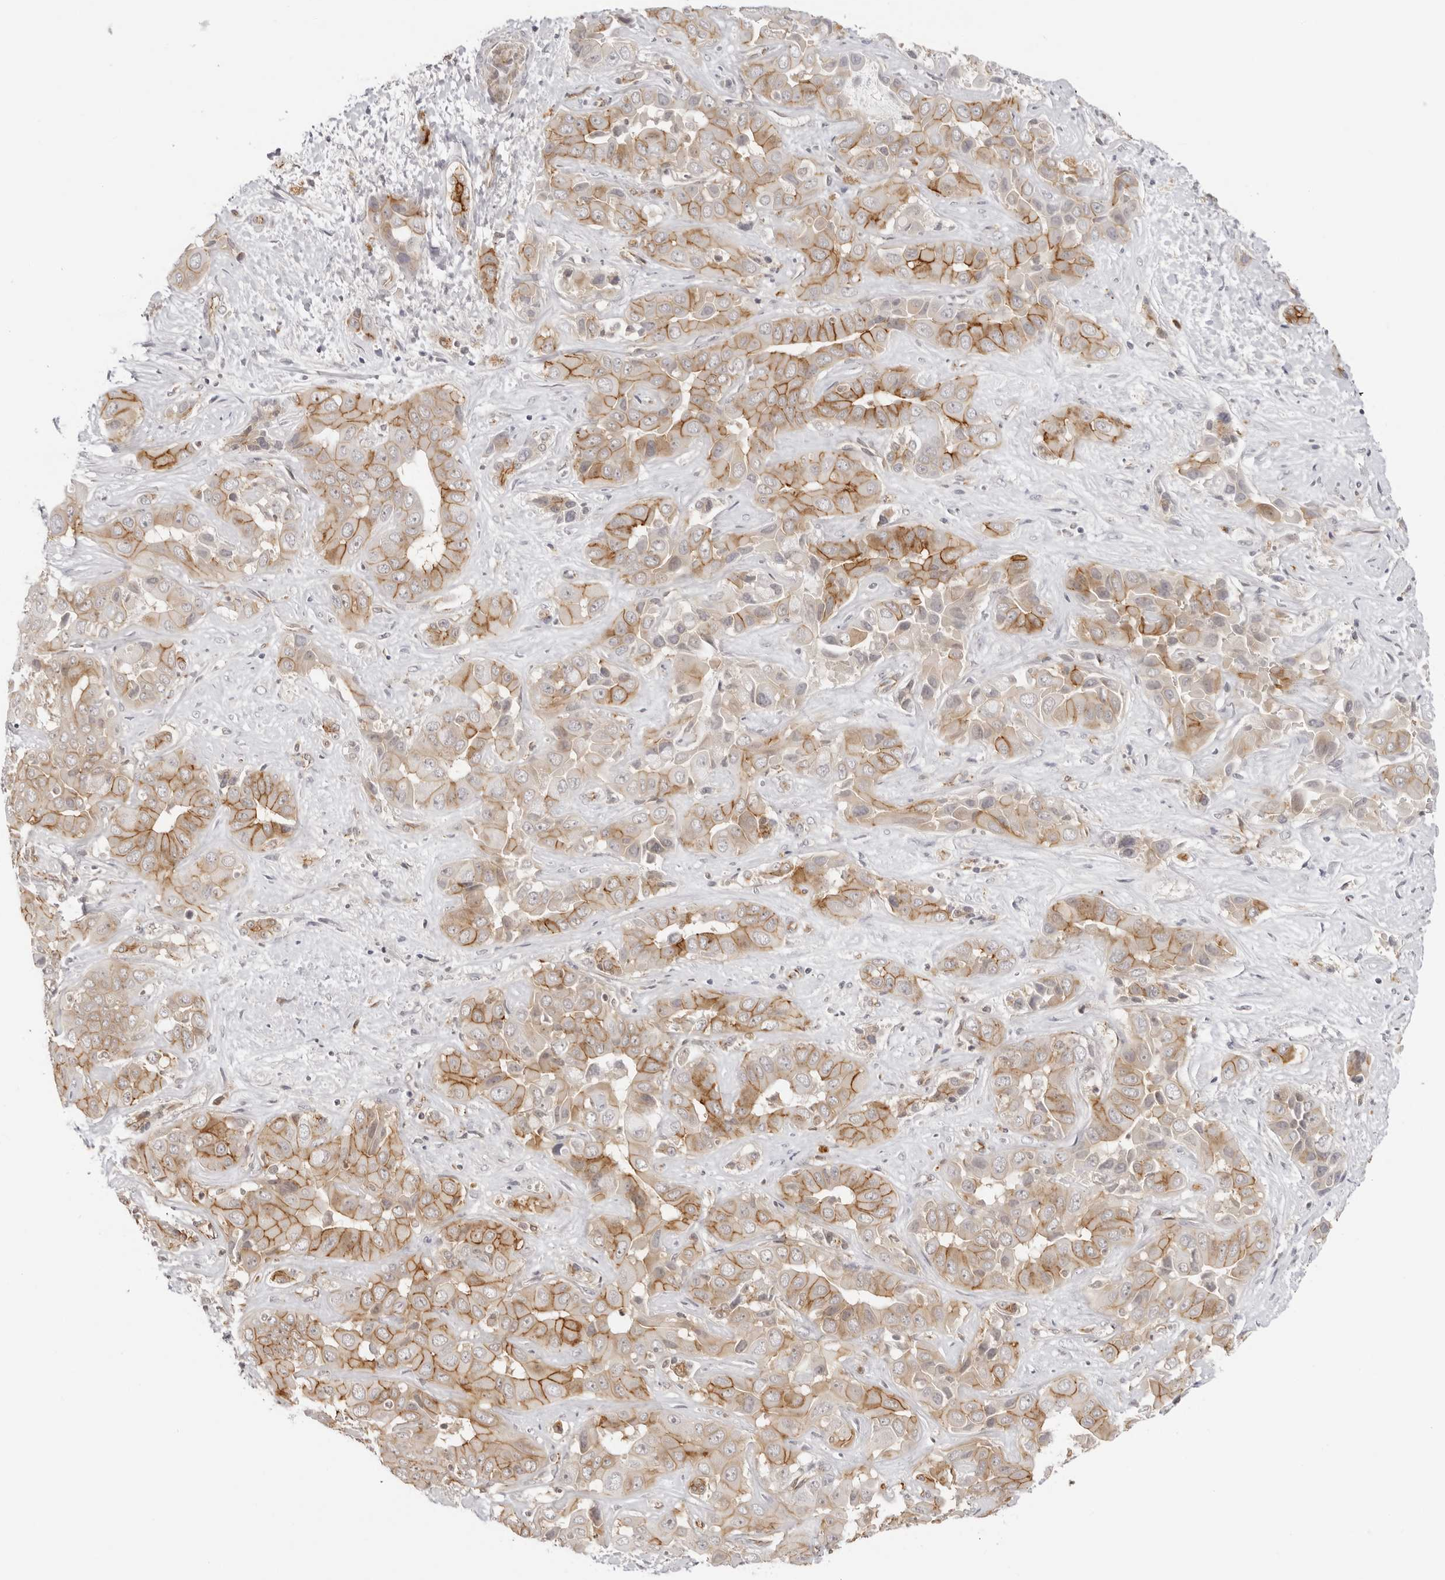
{"staining": {"intensity": "moderate", "quantity": ">75%", "location": "cytoplasmic/membranous"}, "tissue": "liver cancer", "cell_type": "Tumor cells", "image_type": "cancer", "snomed": [{"axis": "morphology", "description": "Cholangiocarcinoma"}, {"axis": "topography", "description": "Liver"}], "caption": "A high-resolution micrograph shows immunohistochemistry staining of liver cancer (cholangiocarcinoma), which shows moderate cytoplasmic/membranous positivity in about >75% of tumor cells.", "gene": "TRAPPC3", "patient": {"sex": "female", "age": 52}}